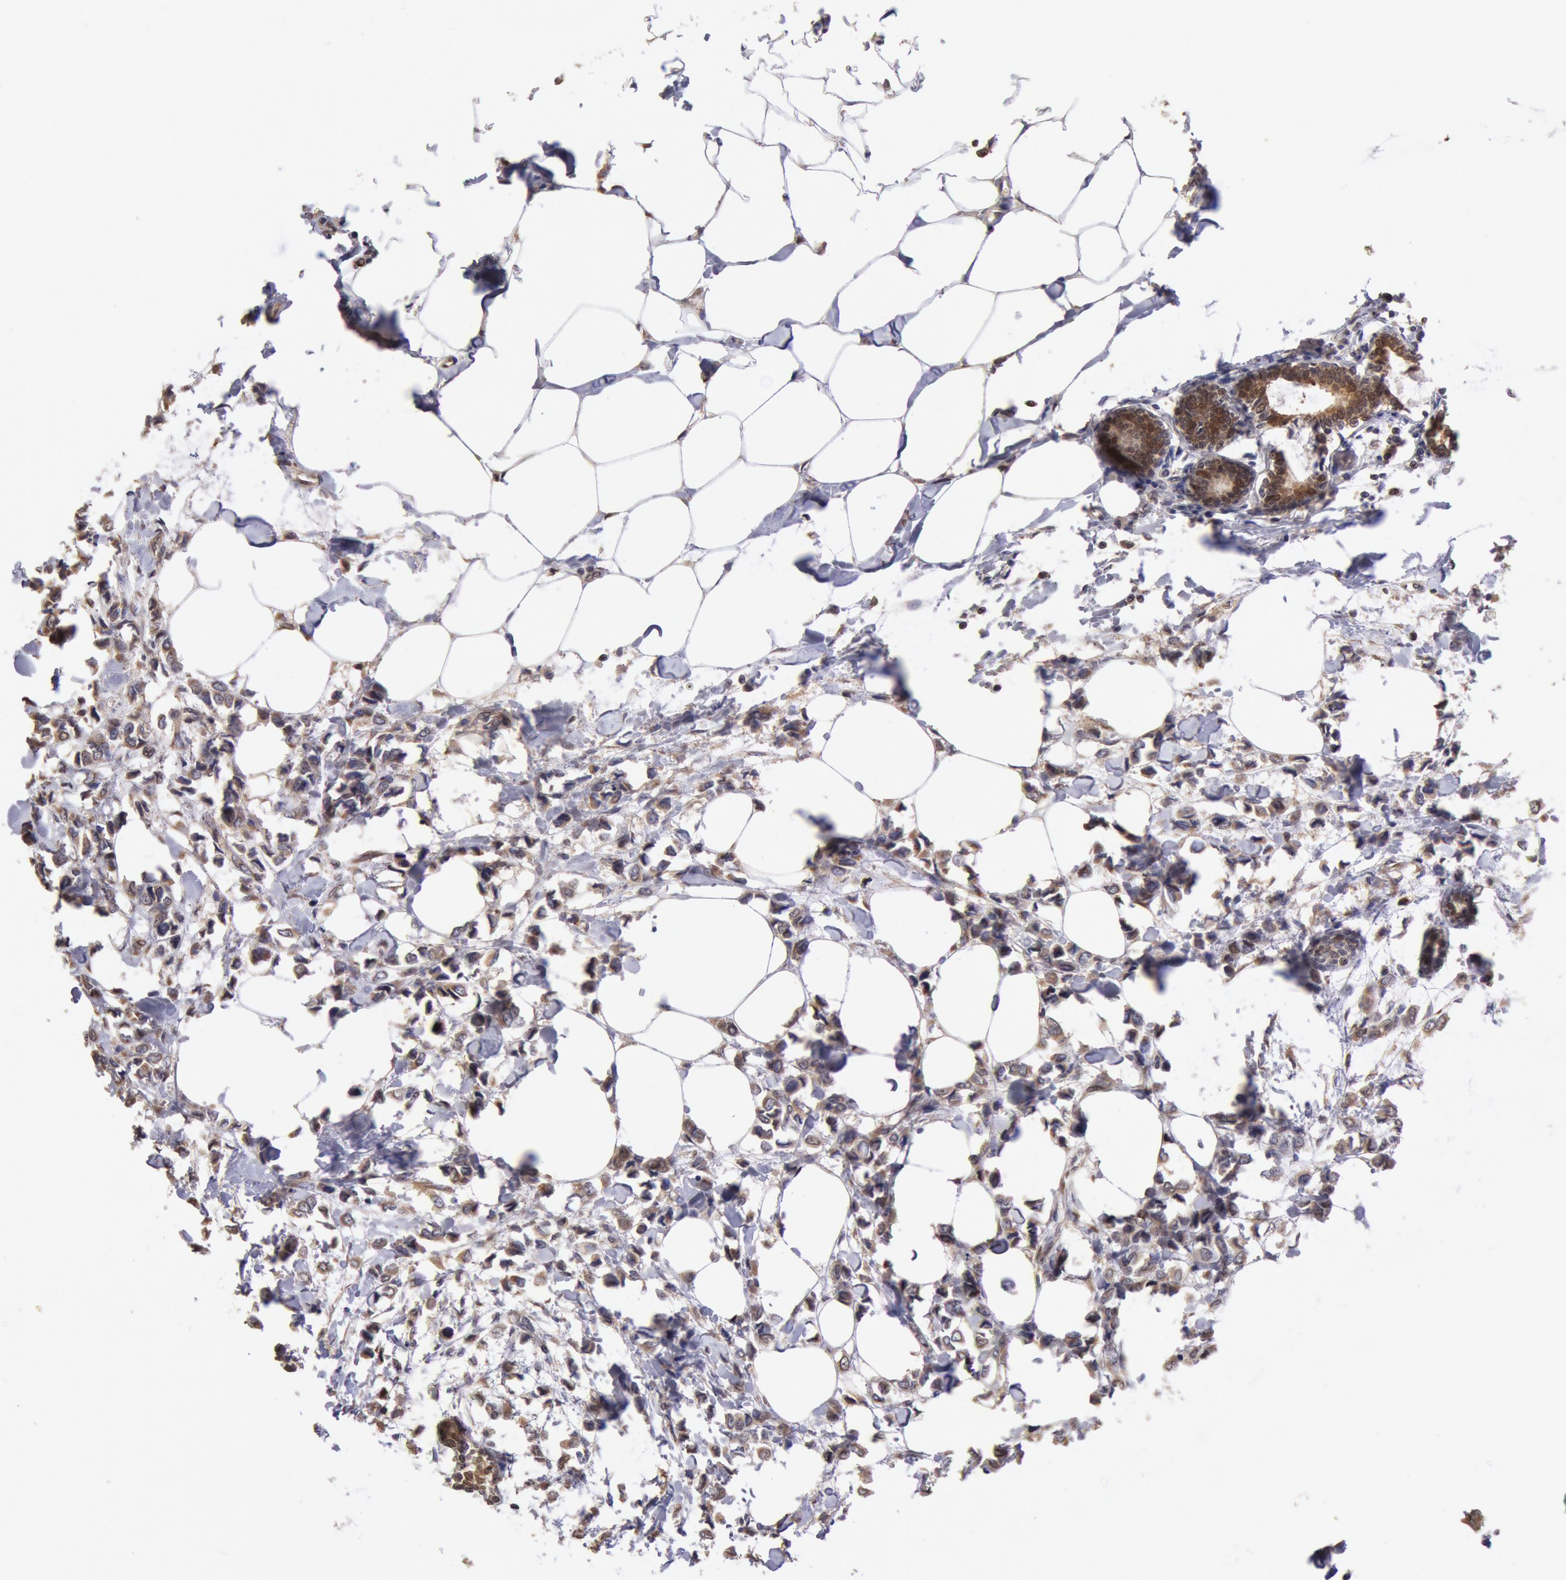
{"staining": {"intensity": "moderate", "quantity": ">75%", "location": "cytoplasmic/membranous"}, "tissue": "breast cancer", "cell_type": "Tumor cells", "image_type": "cancer", "snomed": [{"axis": "morphology", "description": "Lobular carcinoma"}, {"axis": "topography", "description": "Breast"}], "caption": "Breast lobular carcinoma tissue reveals moderate cytoplasmic/membranous positivity in about >75% of tumor cells The protein of interest is stained brown, and the nuclei are stained in blue (DAB (3,3'-diaminobenzidine) IHC with brightfield microscopy, high magnification).", "gene": "COMT", "patient": {"sex": "female", "age": 51}}